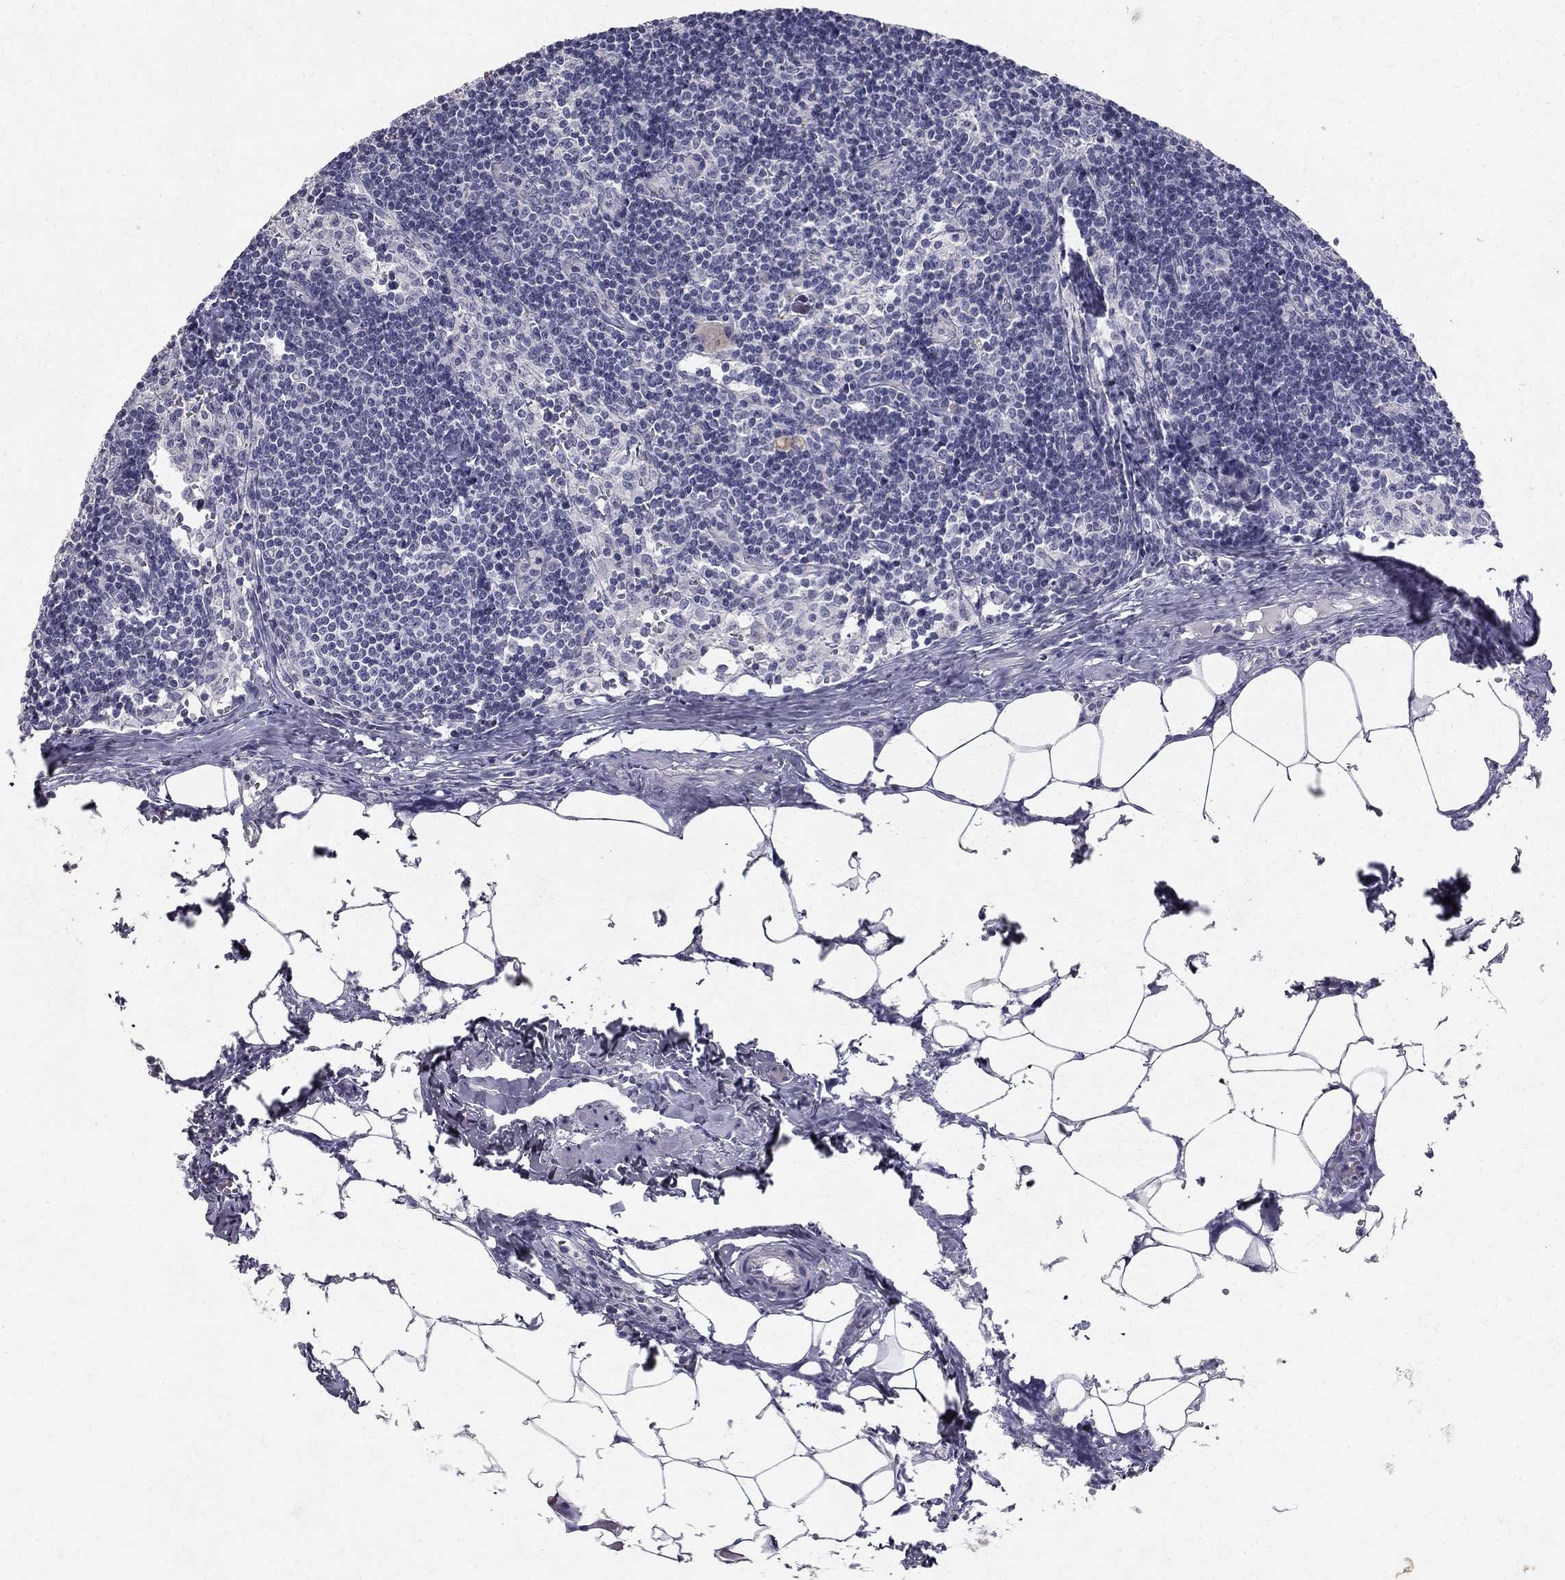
{"staining": {"intensity": "negative", "quantity": "none", "location": "none"}, "tissue": "lymph node", "cell_type": "Non-germinal center cells", "image_type": "normal", "snomed": [{"axis": "morphology", "description": "Normal tissue, NOS"}, {"axis": "topography", "description": "Lymph node"}], "caption": "Protein analysis of unremarkable lymph node displays no significant positivity in non-germinal center cells.", "gene": "CLIC6", "patient": {"sex": "female", "age": 51}}